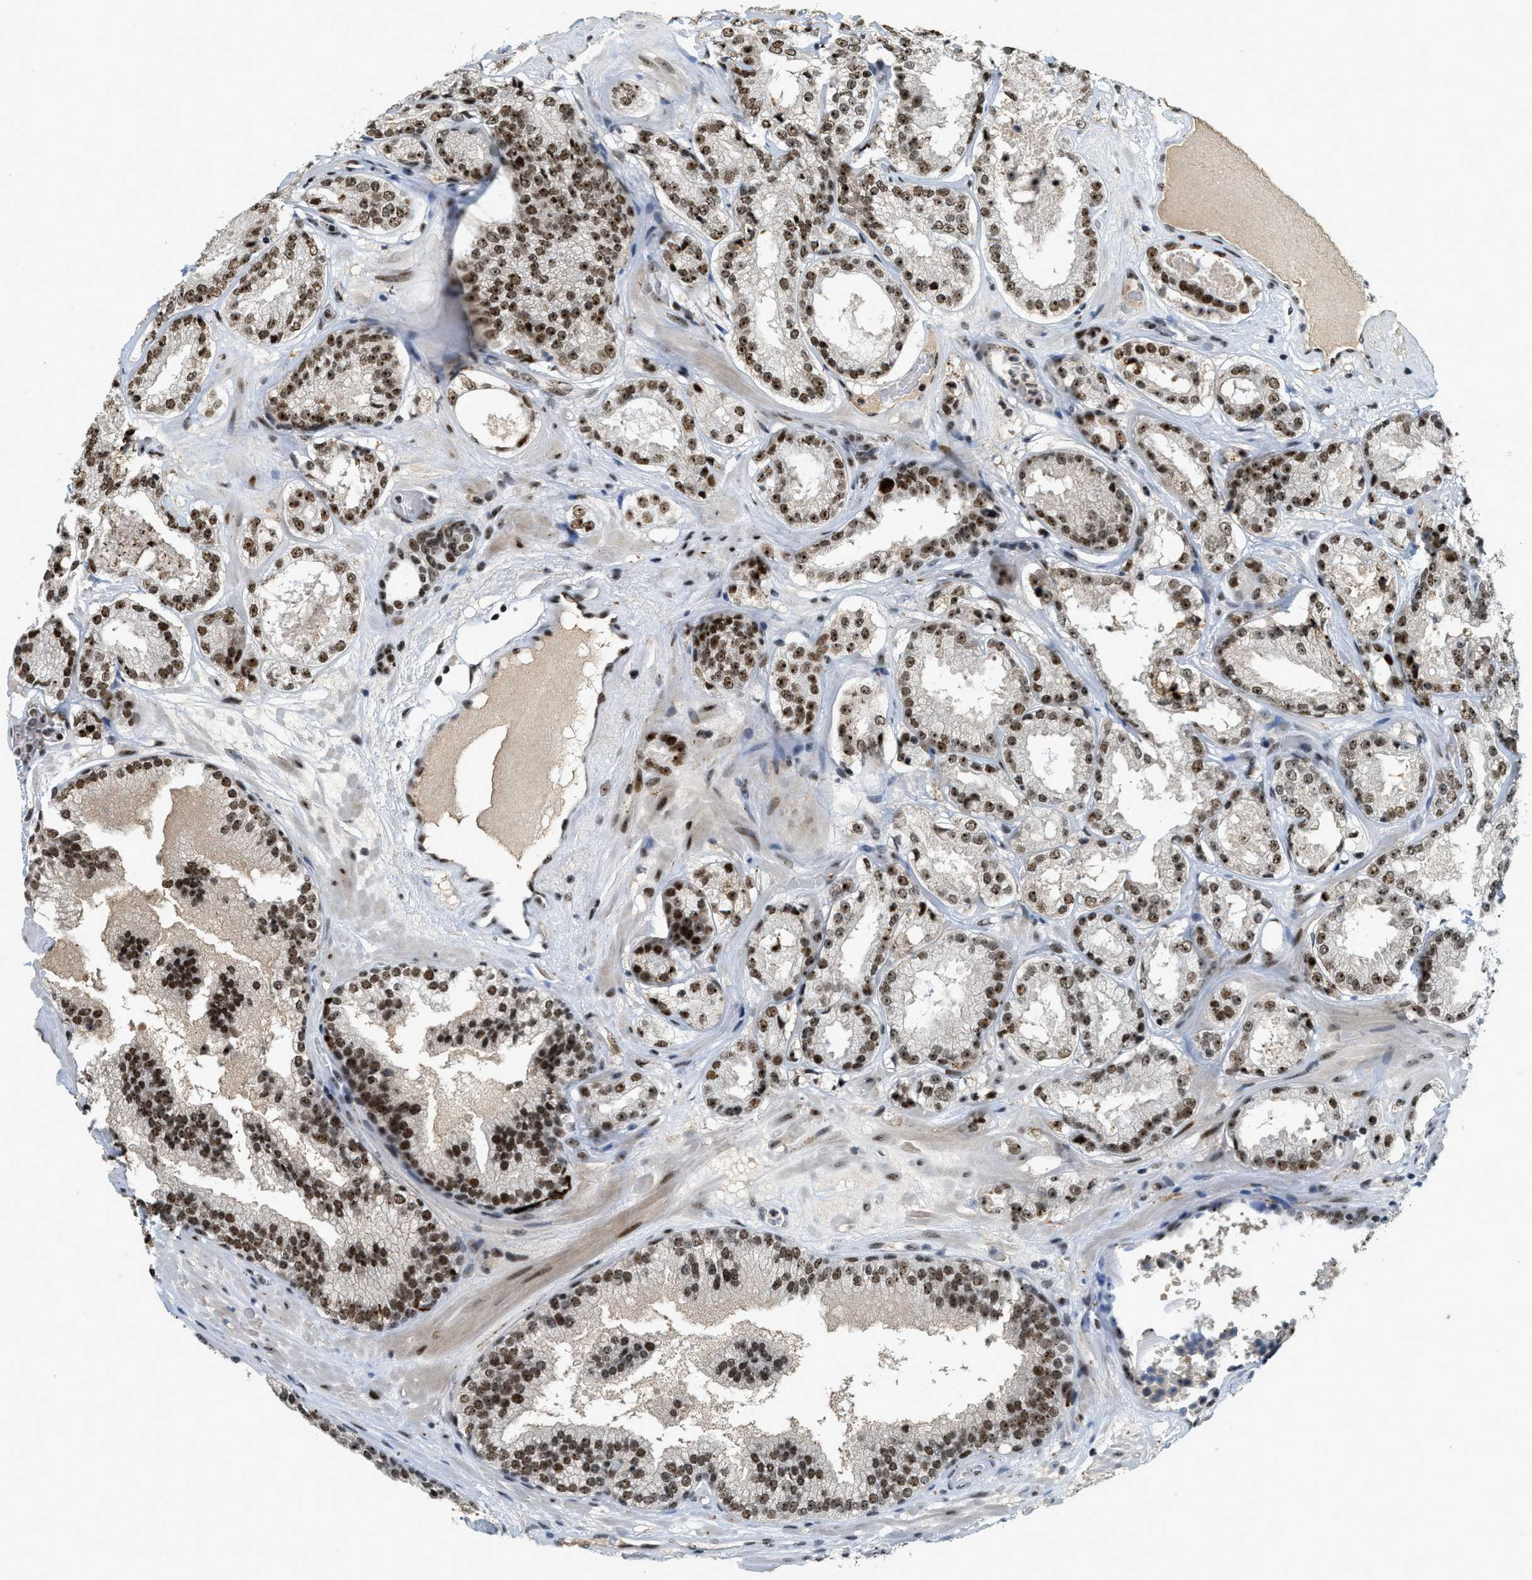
{"staining": {"intensity": "strong", "quantity": ">75%", "location": "nuclear"}, "tissue": "prostate cancer", "cell_type": "Tumor cells", "image_type": "cancer", "snomed": [{"axis": "morphology", "description": "Adenocarcinoma, High grade"}, {"axis": "topography", "description": "Prostate"}], "caption": "The image shows immunohistochemical staining of adenocarcinoma (high-grade) (prostate). There is strong nuclear positivity is identified in about >75% of tumor cells.", "gene": "URB1", "patient": {"sex": "male", "age": 65}}